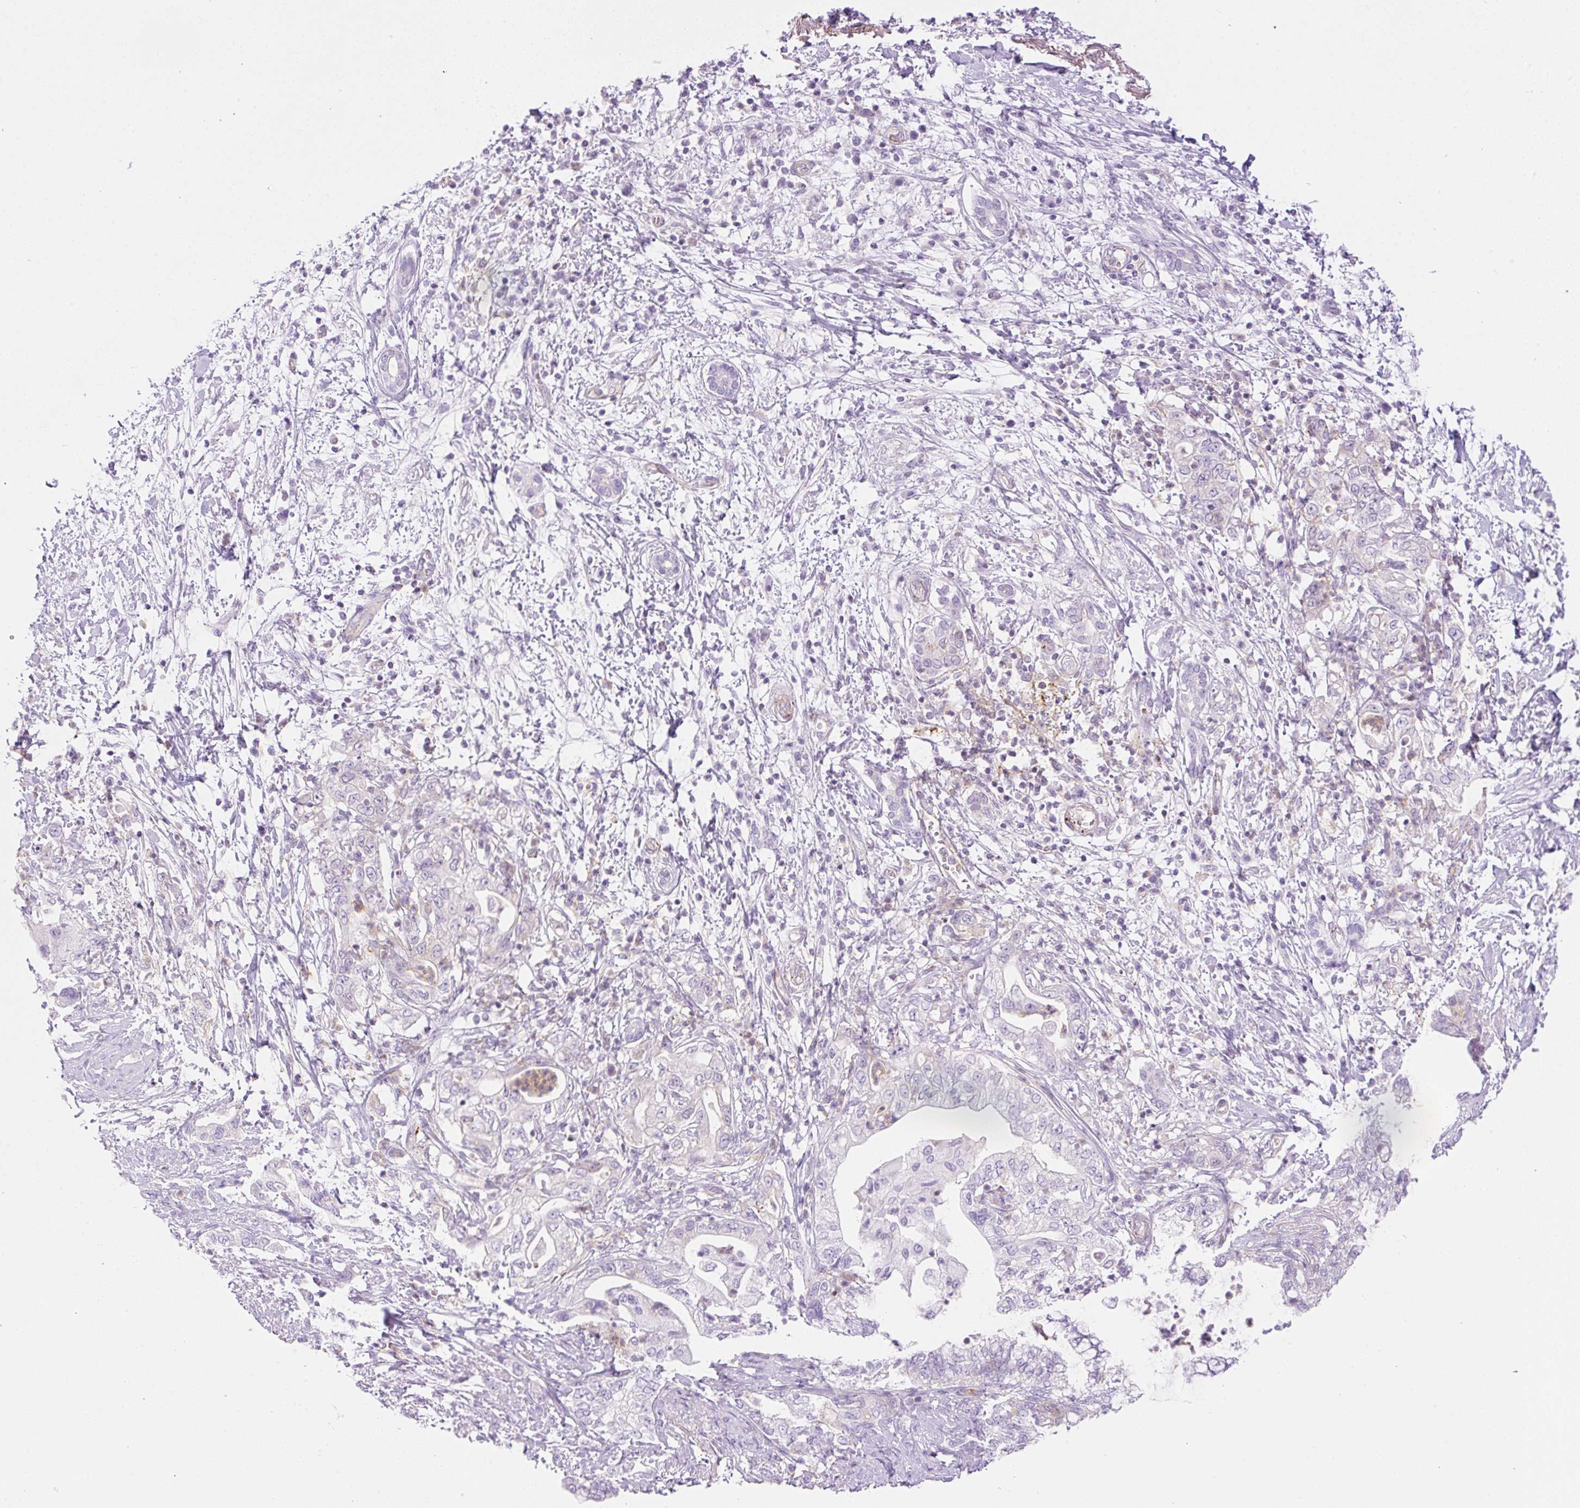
{"staining": {"intensity": "negative", "quantity": "none", "location": "none"}, "tissue": "pancreatic cancer", "cell_type": "Tumor cells", "image_type": "cancer", "snomed": [{"axis": "morphology", "description": "Adenocarcinoma, NOS"}, {"axis": "topography", "description": "Pancreas"}], "caption": "A high-resolution photomicrograph shows IHC staining of pancreatic cancer, which exhibits no significant positivity in tumor cells. The staining was performed using DAB to visualize the protein expression in brown, while the nuclei were stained in blue with hematoxylin (Magnification: 20x).", "gene": "EHD3", "patient": {"sex": "female", "age": 73}}